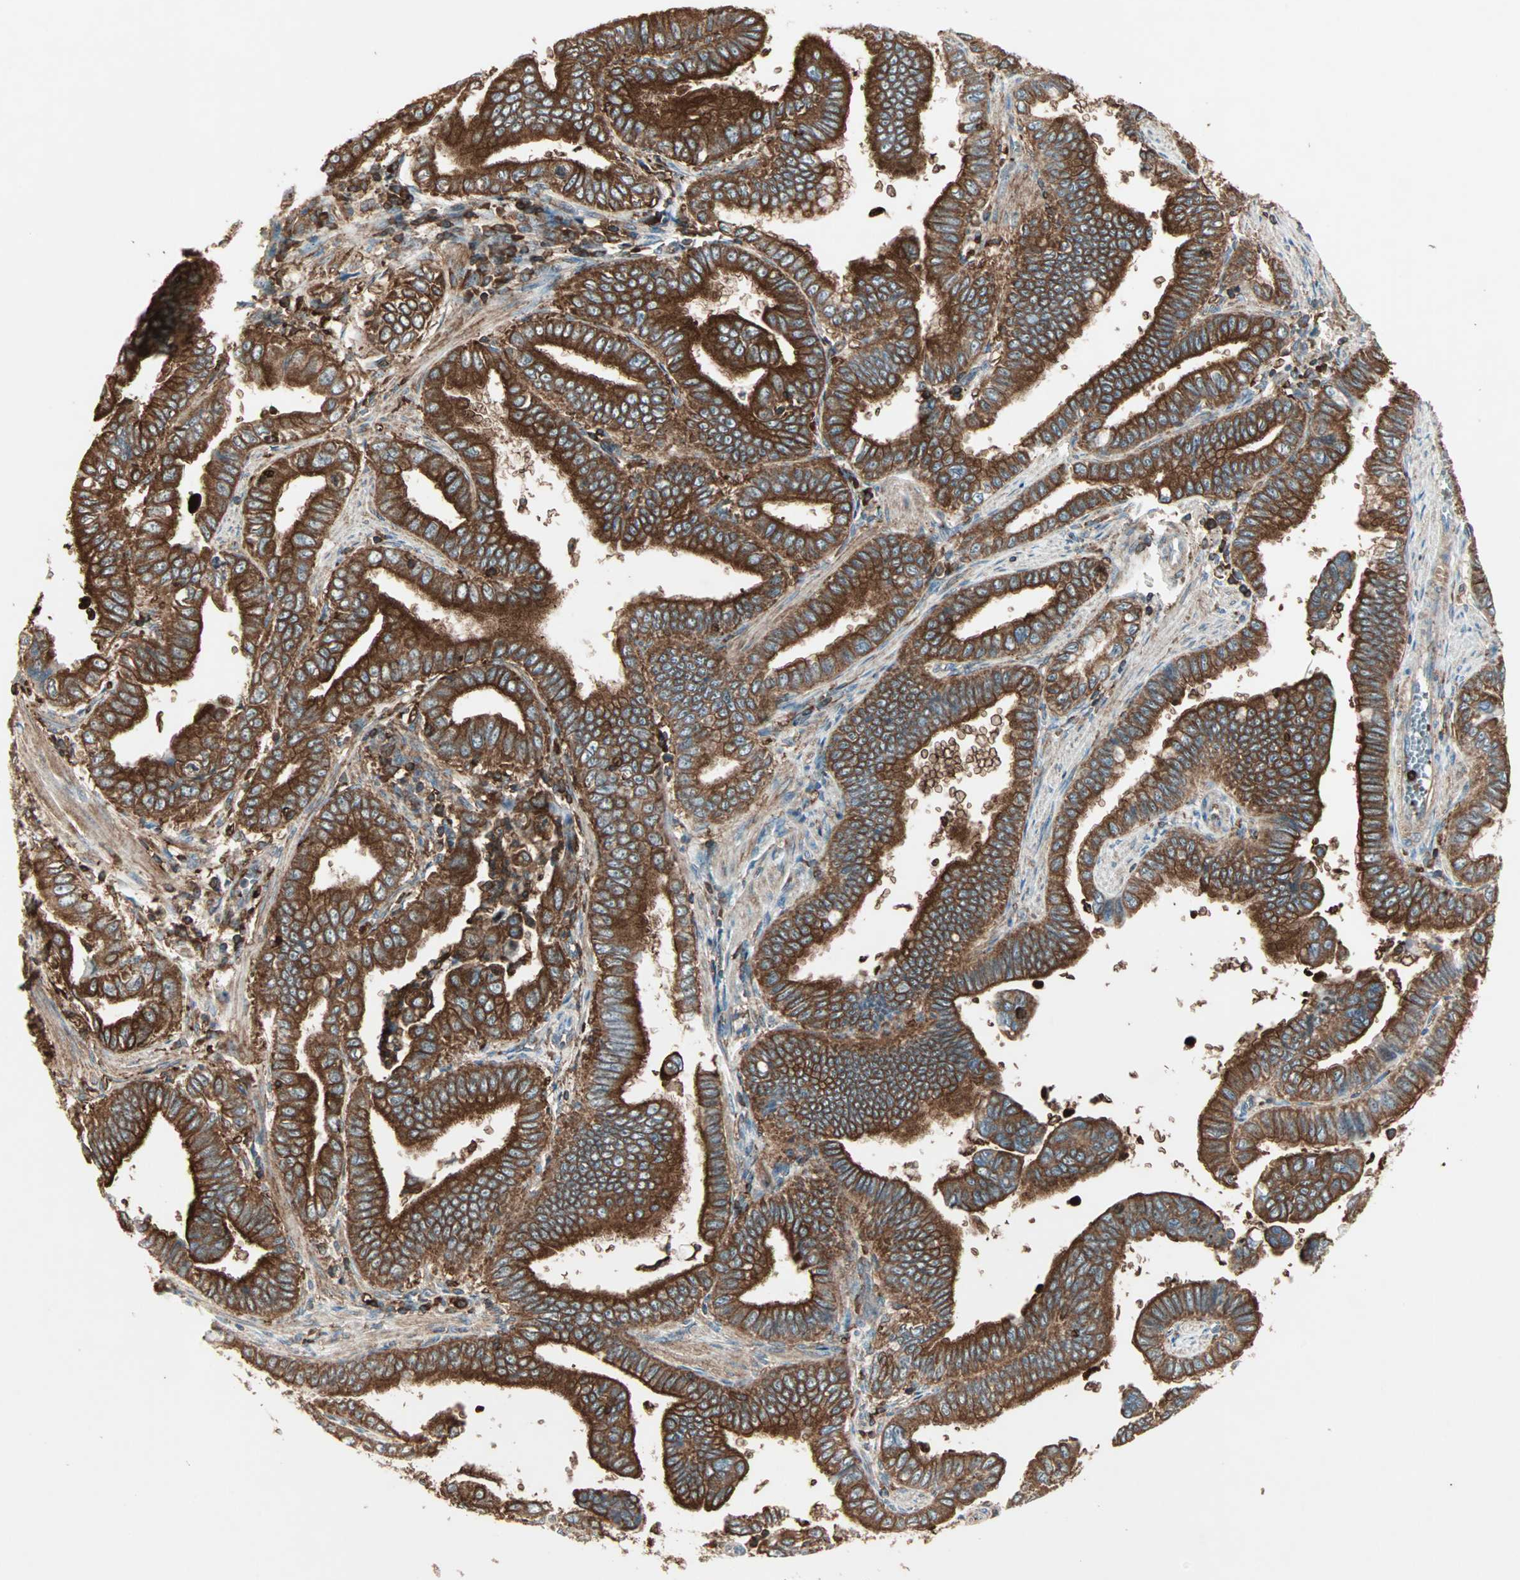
{"staining": {"intensity": "strong", "quantity": ">75%", "location": "cytoplasmic/membranous"}, "tissue": "pancreatic cancer", "cell_type": "Tumor cells", "image_type": "cancer", "snomed": [{"axis": "morphology", "description": "Normal tissue, NOS"}, {"axis": "topography", "description": "Lymph node"}], "caption": "IHC image of neoplastic tissue: human pancreatic cancer stained using immunohistochemistry (IHC) displays high levels of strong protein expression localized specifically in the cytoplasmic/membranous of tumor cells, appearing as a cytoplasmic/membranous brown color.", "gene": "MMP3", "patient": {"sex": "male", "age": 50}}